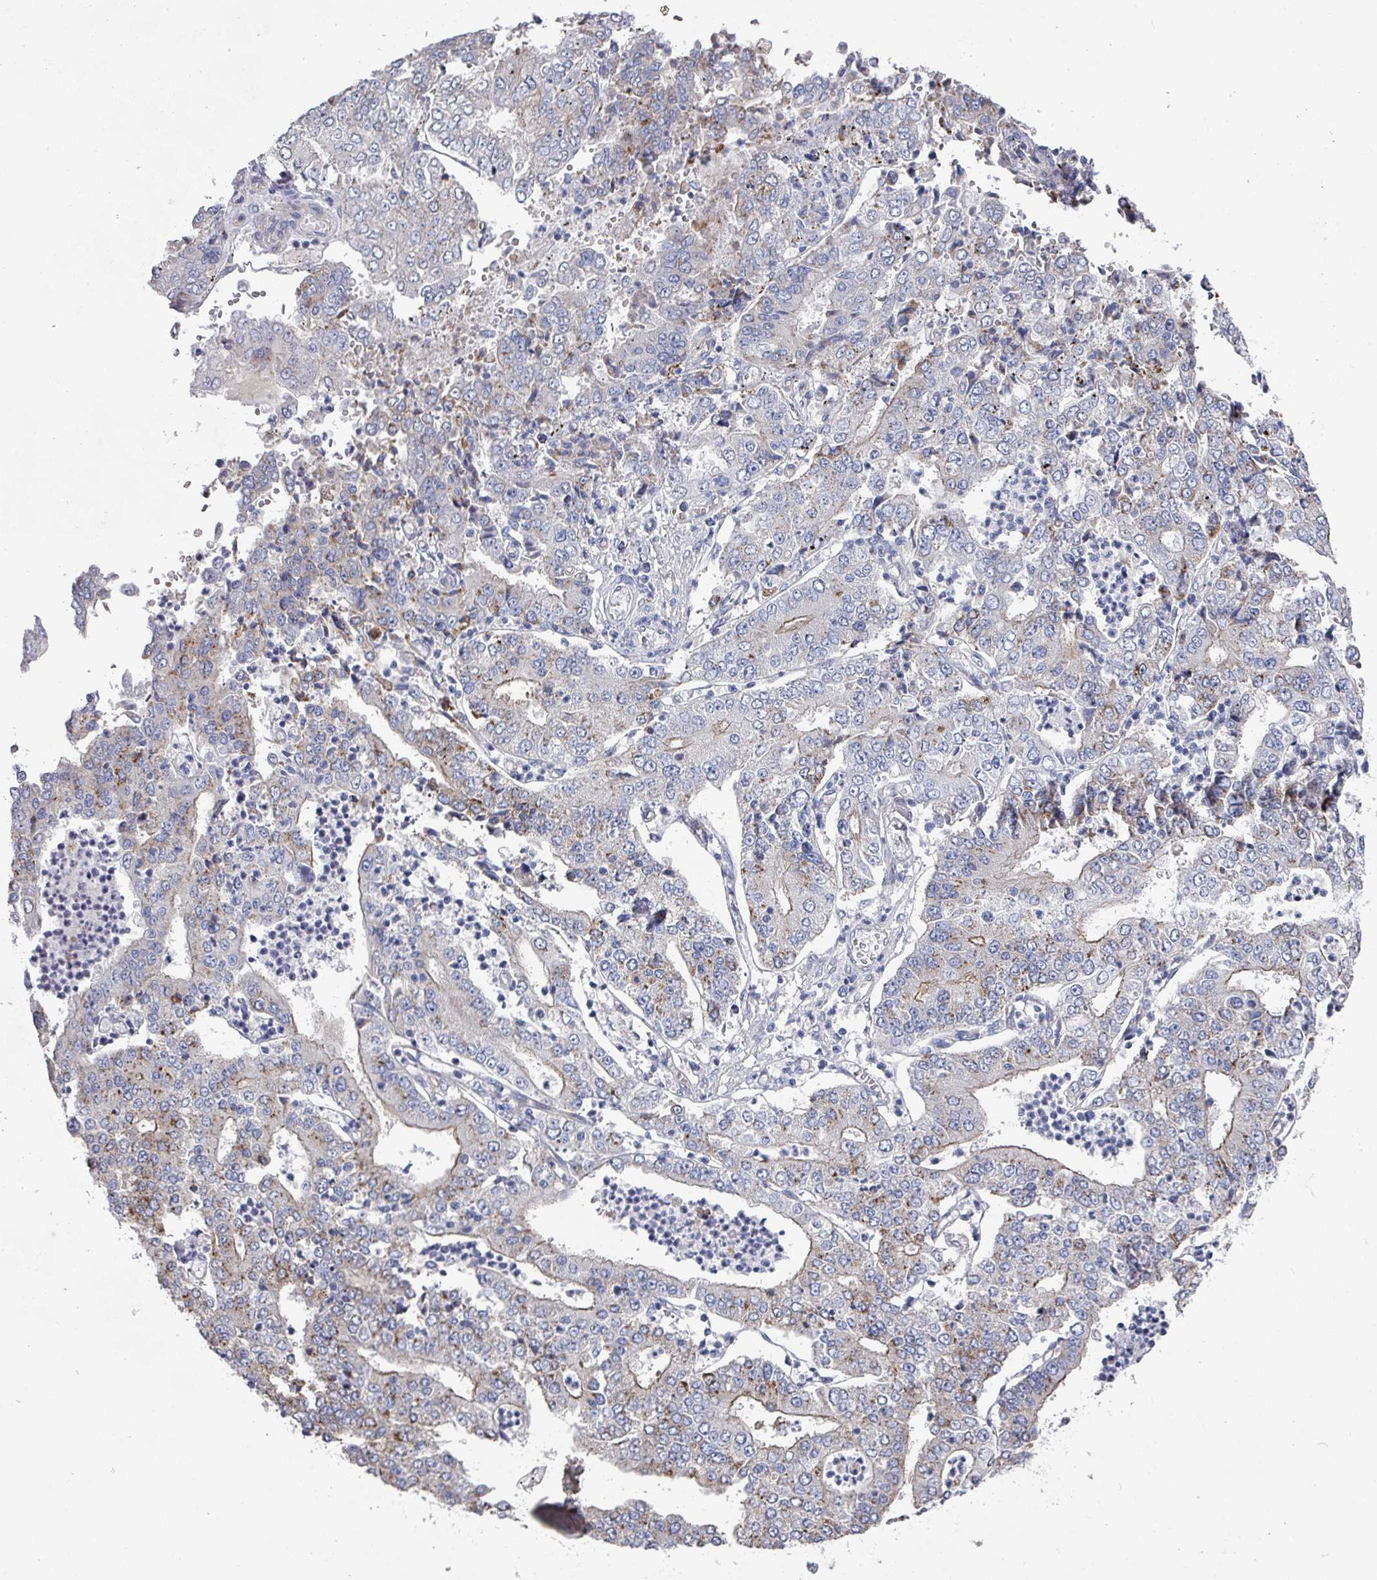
{"staining": {"intensity": "moderate", "quantity": "<25%", "location": "cytoplasmic/membranous"}, "tissue": "stomach cancer", "cell_type": "Tumor cells", "image_type": "cancer", "snomed": [{"axis": "morphology", "description": "Adenocarcinoma, NOS"}, {"axis": "topography", "description": "Stomach"}], "caption": "Approximately <25% of tumor cells in human stomach cancer show moderate cytoplasmic/membranous protein expression as visualized by brown immunohistochemical staining.", "gene": "EFL1", "patient": {"sex": "male", "age": 76}}